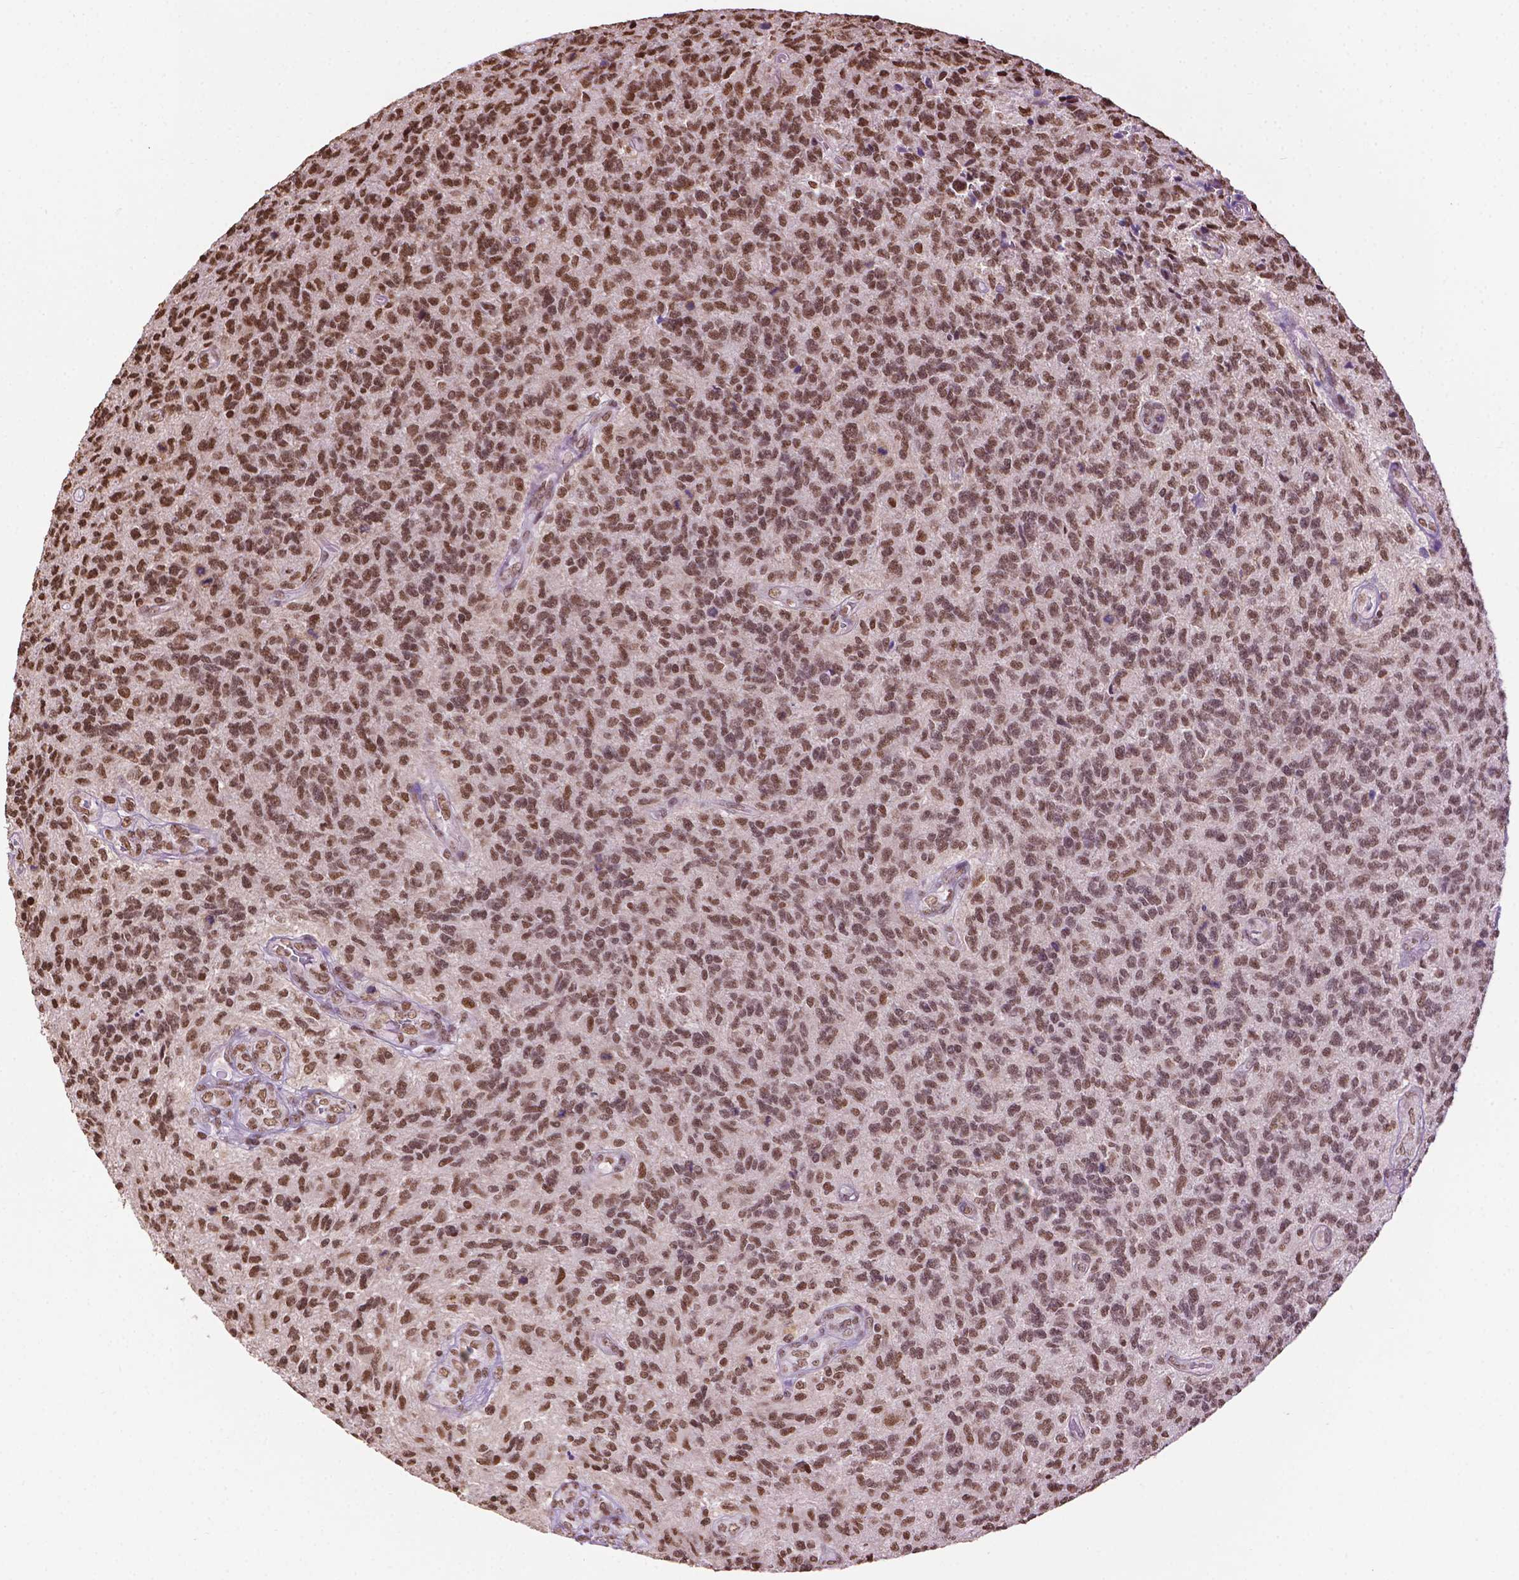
{"staining": {"intensity": "moderate", "quantity": ">75%", "location": "nuclear"}, "tissue": "glioma", "cell_type": "Tumor cells", "image_type": "cancer", "snomed": [{"axis": "morphology", "description": "Glioma, malignant, High grade"}, {"axis": "topography", "description": "Brain"}], "caption": "The histopathology image demonstrates staining of malignant glioma (high-grade), revealing moderate nuclear protein positivity (brown color) within tumor cells.", "gene": "COL23A1", "patient": {"sex": "male", "age": 56}}